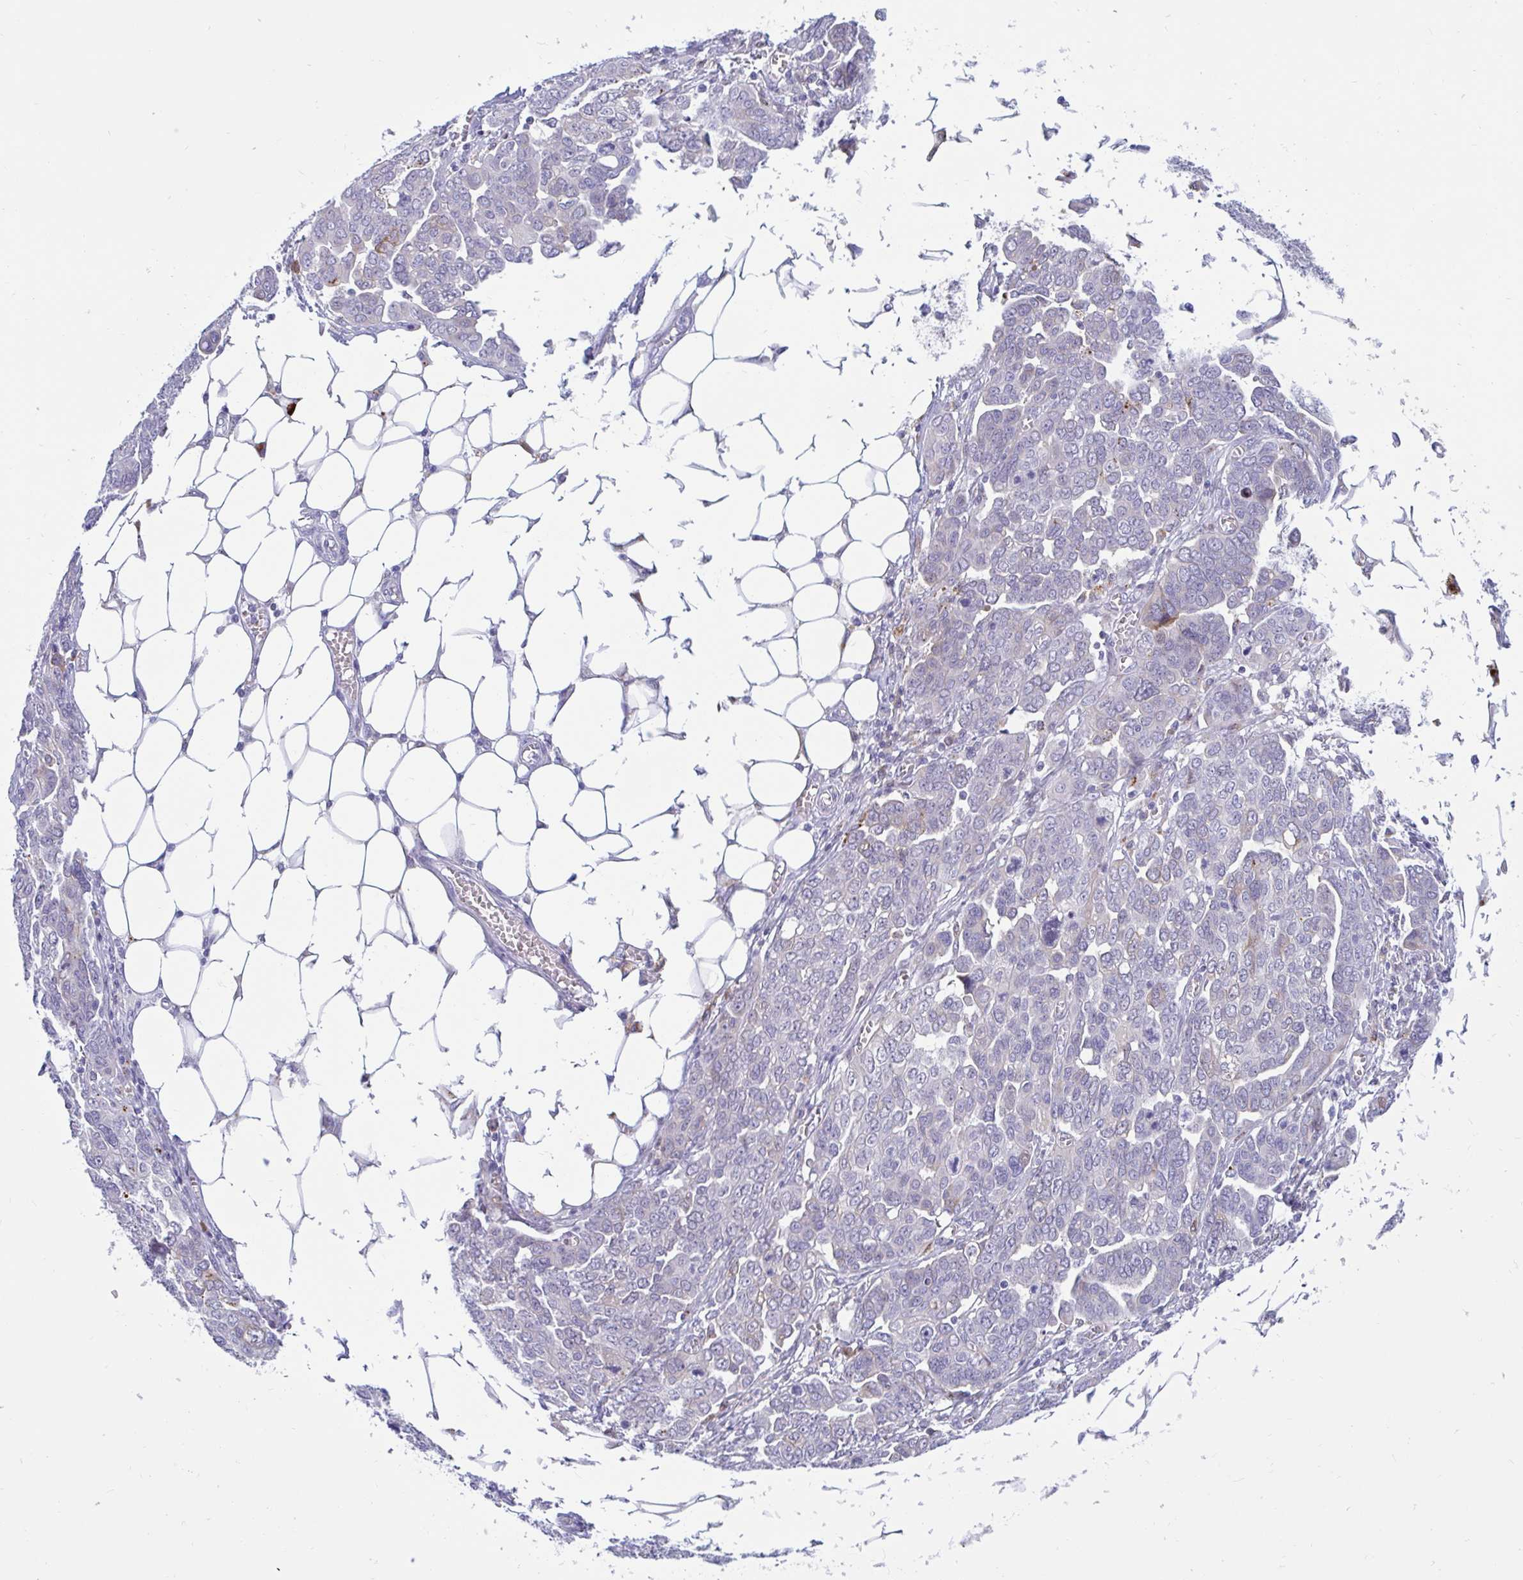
{"staining": {"intensity": "negative", "quantity": "none", "location": "none"}, "tissue": "ovarian cancer", "cell_type": "Tumor cells", "image_type": "cancer", "snomed": [{"axis": "morphology", "description": "Cystadenocarcinoma, serous, NOS"}, {"axis": "topography", "description": "Ovary"}], "caption": "Immunohistochemistry (IHC) histopathology image of neoplastic tissue: human ovarian serous cystadenocarcinoma stained with DAB (3,3'-diaminobenzidine) exhibits no significant protein staining in tumor cells. (DAB immunohistochemistry, high magnification).", "gene": "FAM219B", "patient": {"sex": "female", "age": 59}}